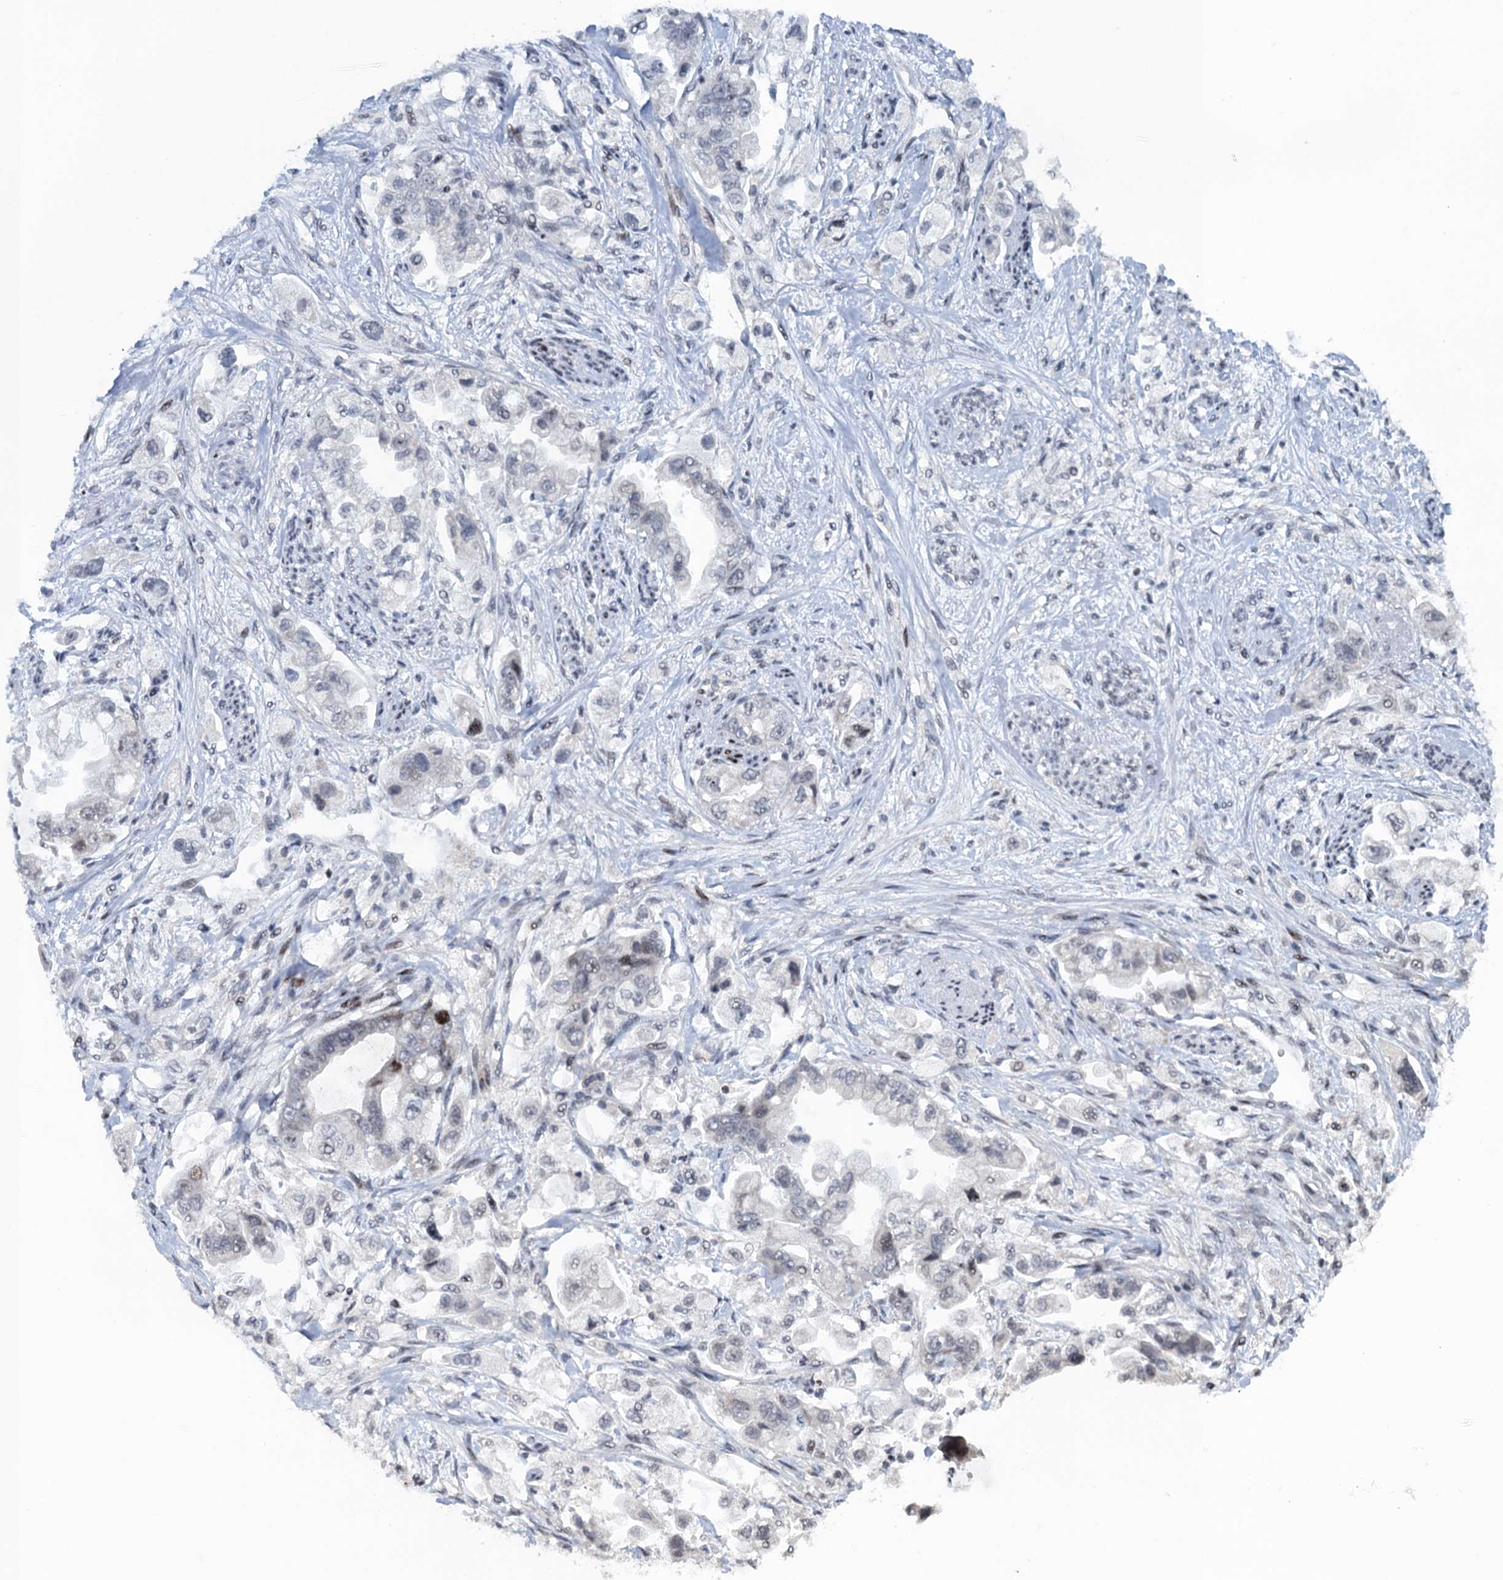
{"staining": {"intensity": "negative", "quantity": "none", "location": "none"}, "tissue": "stomach cancer", "cell_type": "Tumor cells", "image_type": "cancer", "snomed": [{"axis": "morphology", "description": "Adenocarcinoma, NOS"}, {"axis": "topography", "description": "Stomach"}], "caption": "DAB immunohistochemical staining of human stomach adenocarcinoma shows no significant expression in tumor cells.", "gene": "FYB1", "patient": {"sex": "male", "age": 62}}